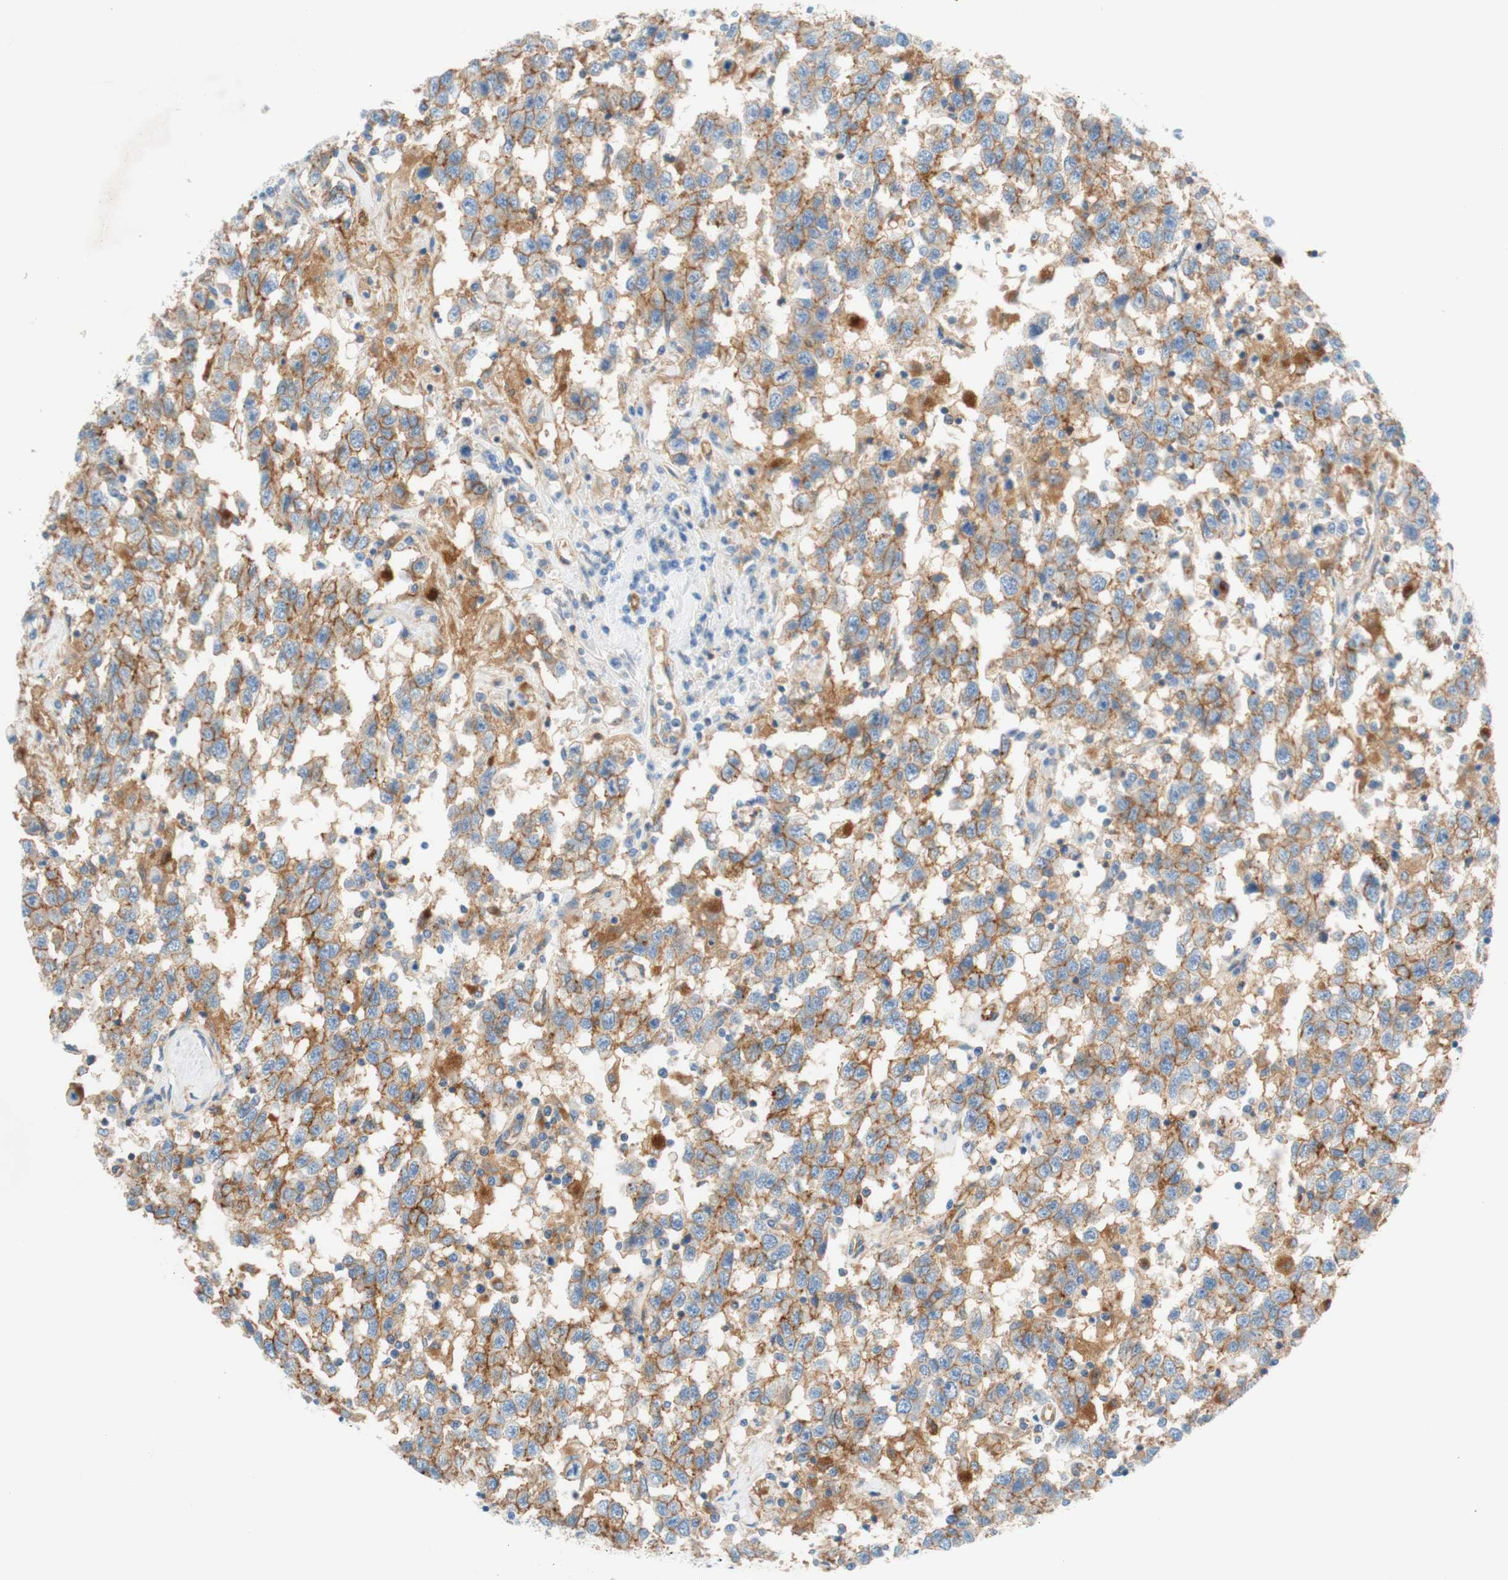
{"staining": {"intensity": "weak", "quantity": ">75%", "location": "cytoplasmic/membranous"}, "tissue": "testis cancer", "cell_type": "Tumor cells", "image_type": "cancer", "snomed": [{"axis": "morphology", "description": "Seminoma, NOS"}, {"axis": "topography", "description": "Testis"}], "caption": "Tumor cells reveal weak cytoplasmic/membranous staining in approximately >75% of cells in testis cancer. Using DAB (3,3'-diaminobenzidine) (brown) and hematoxylin (blue) stains, captured at high magnification using brightfield microscopy.", "gene": "STOM", "patient": {"sex": "male", "age": 41}}